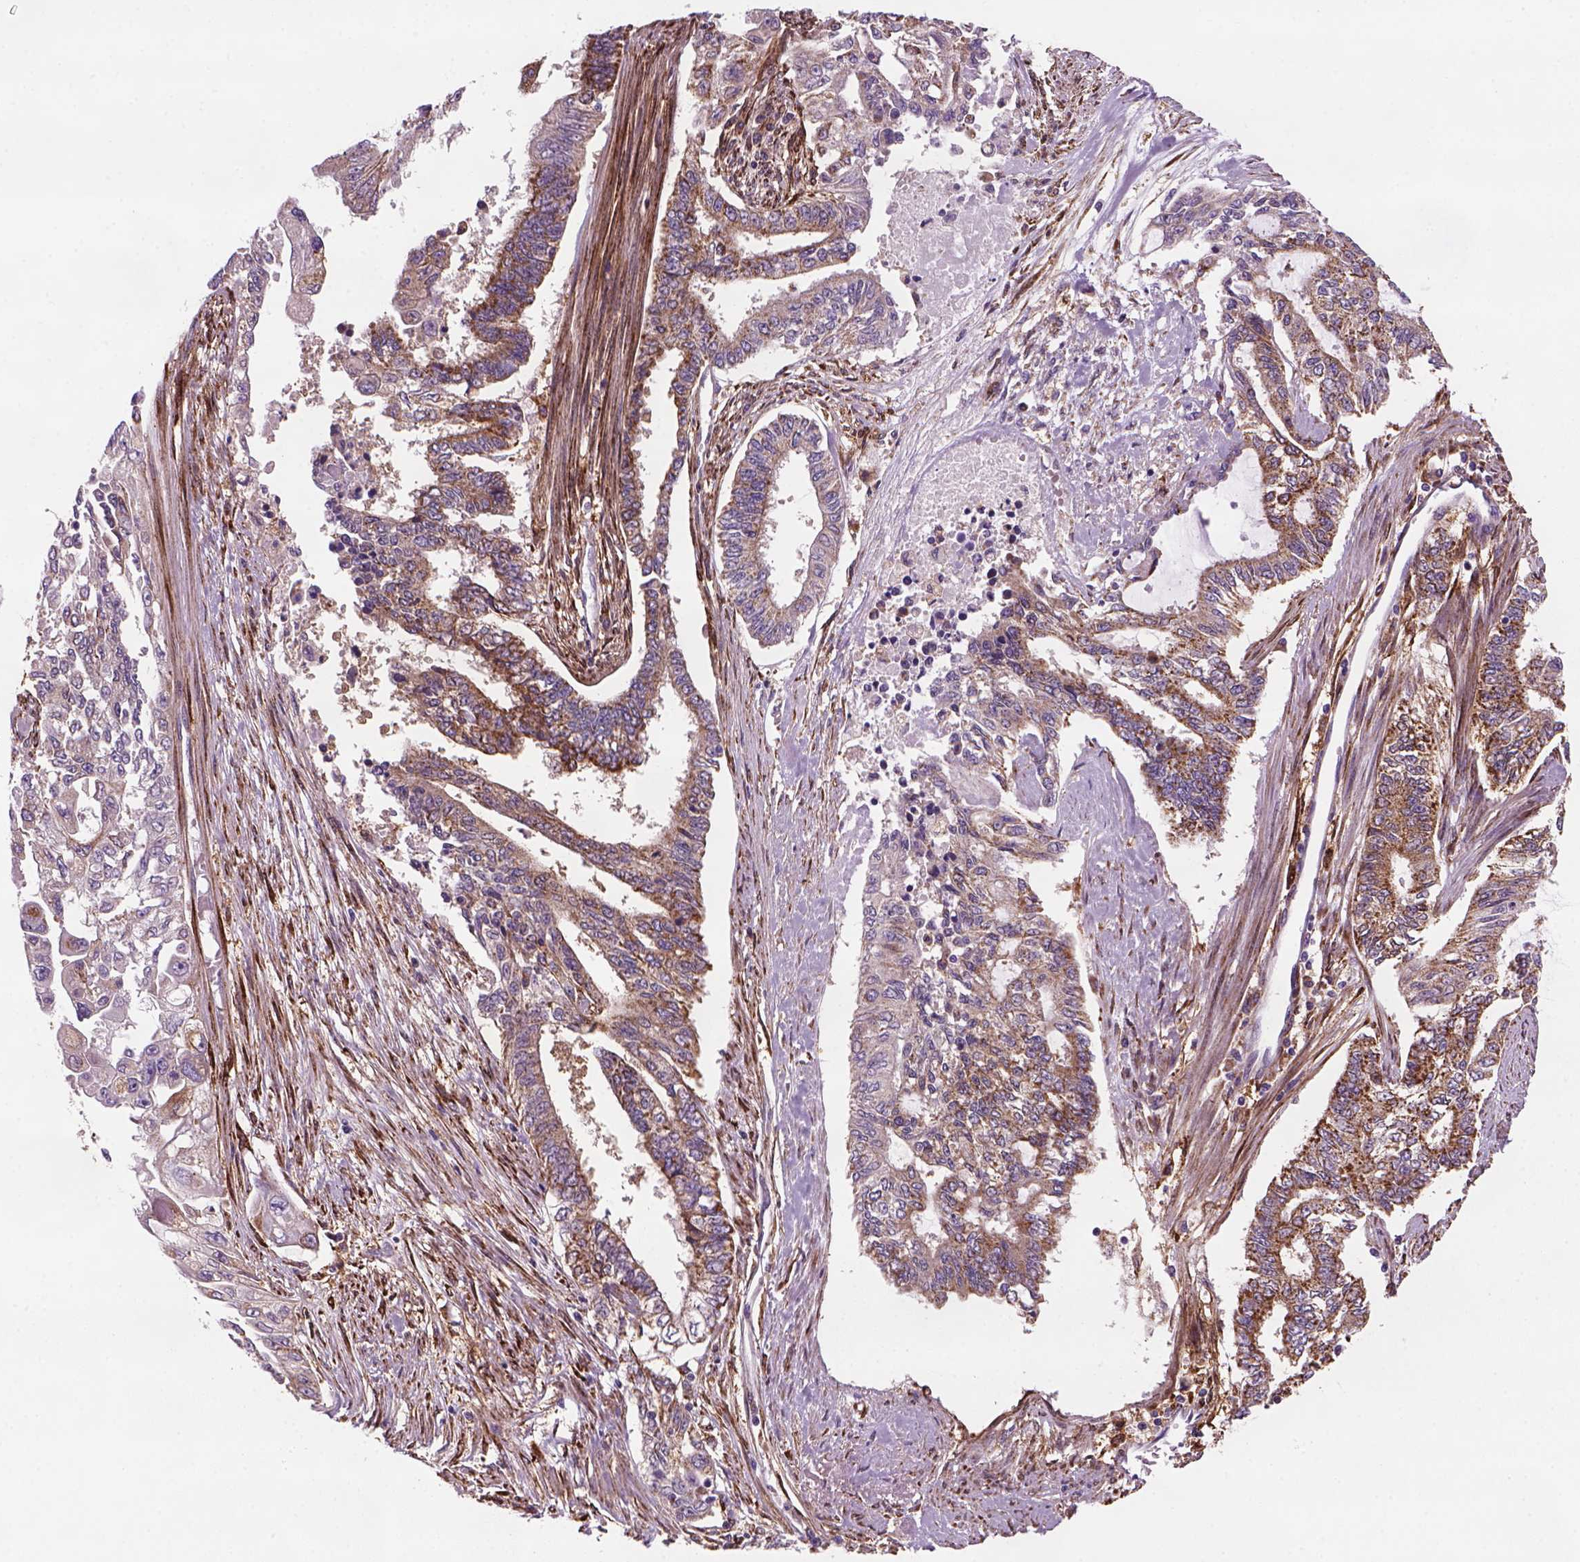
{"staining": {"intensity": "moderate", "quantity": ">75%", "location": "cytoplasmic/membranous"}, "tissue": "endometrial cancer", "cell_type": "Tumor cells", "image_type": "cancer", "snomed": [{"axis": "morphology", "description": "Adenocarcinoma, NOS"}, {"axis": "topography", "description": "Uterus"}], "caption": "Immunohistochemistry (DAB) staining of human adenocarcinoma (endometrial) displays moderate cytoplasmic/membranous protein positivity in approximately >75% of tumor cells. (Brightfield microscopy of DAB IHC at high magnification).", "gene": "MARCKS", "patient": {"sex": "female", "age": 59}}